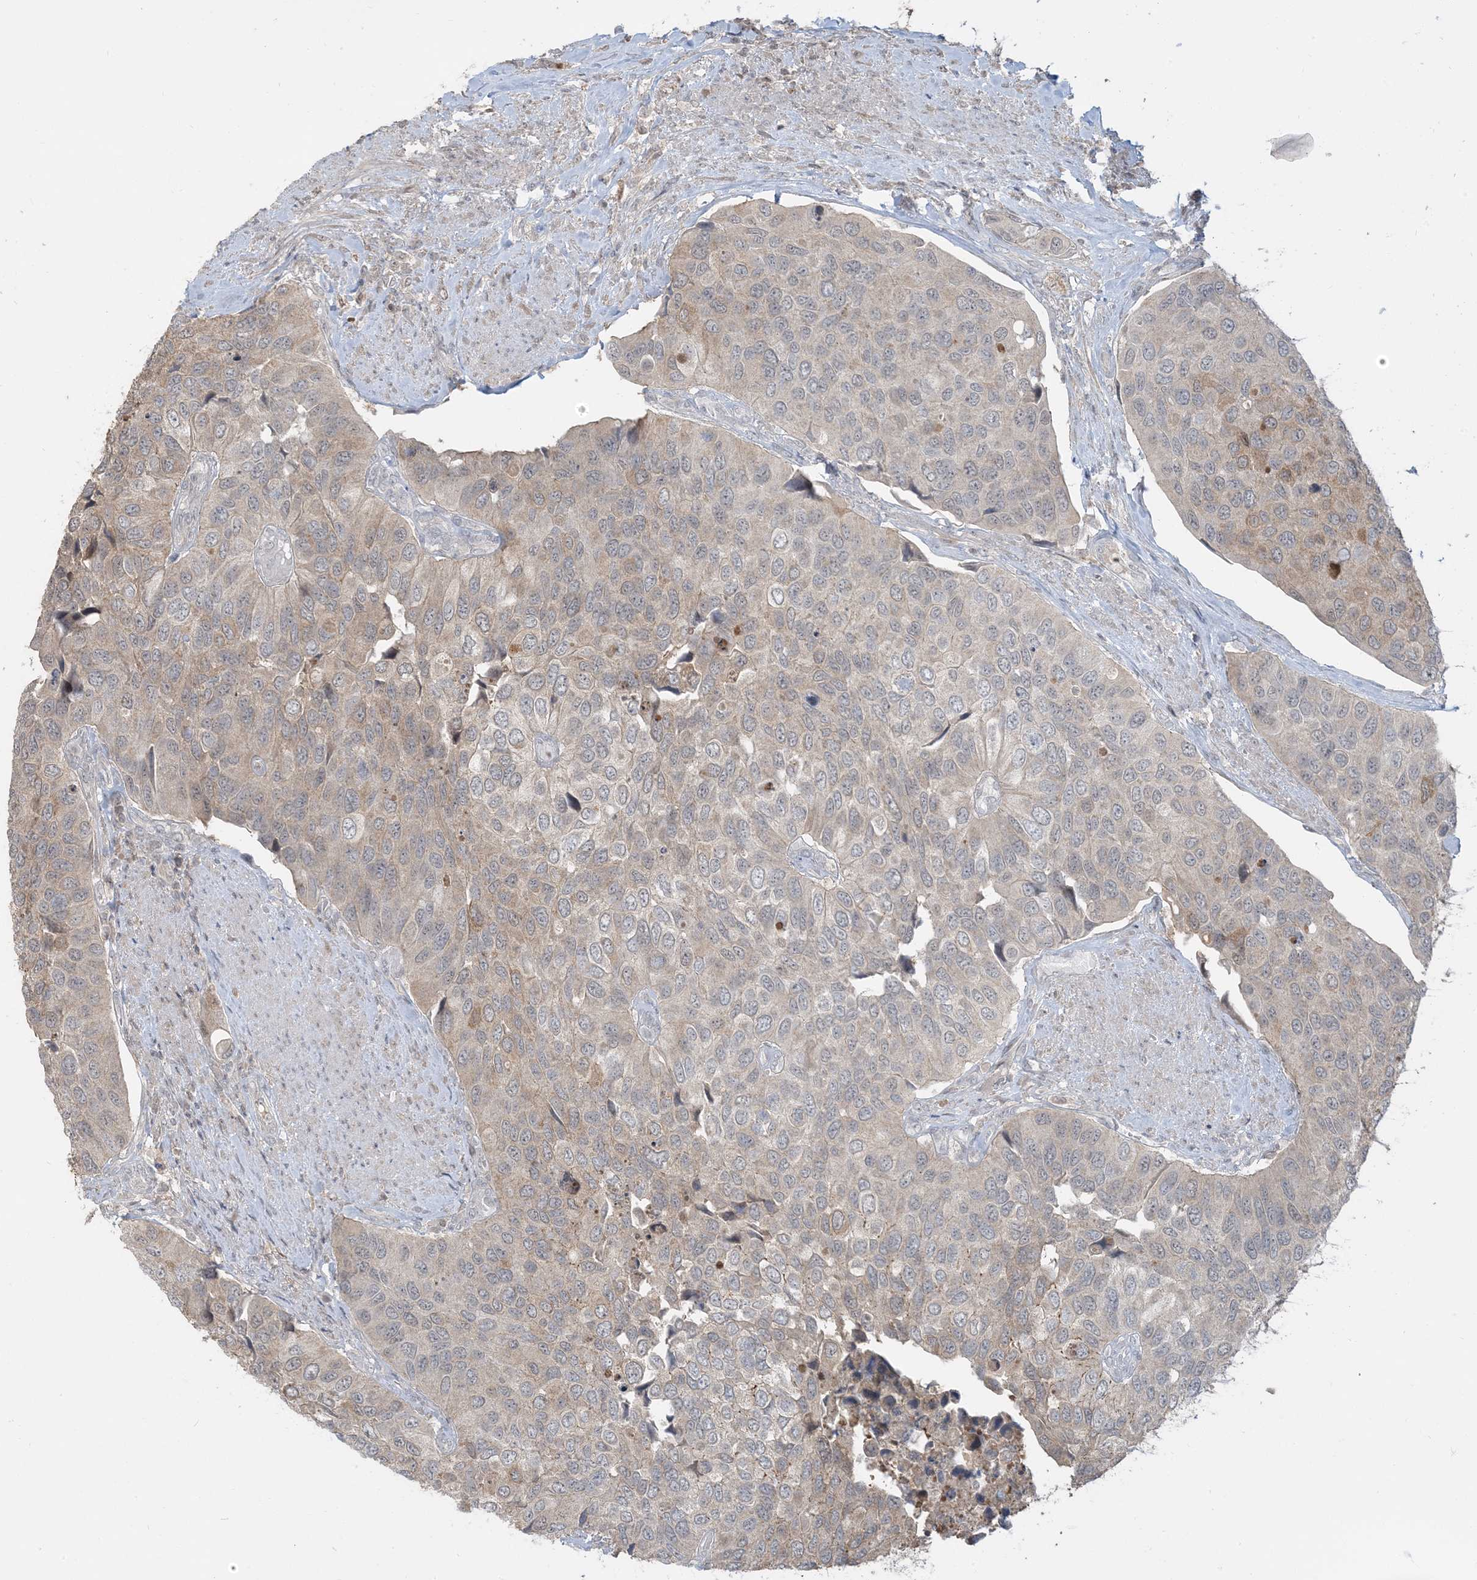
{"staining": {"intensity": "weak", "quantity": "25%-75%", "location": "cytoplasmic/membranous"}, "tissue": "urothelial cancer", "cell_type": "Tumor cells", "image_type": "cancer", "snomed": [{"axis": "morphology", "description": "Urothelial carcinoma, High grade"}, {"axis": "topography", "description": "Urinary bladder"}], "caption": "Human high-grade urothelial carcinoma stained with a brown dye reveals weak cytoplasmic/membranous positive staining in about 25%-75% of tumor cells.", "gene": "PRRT3", "patient": {"sex": "male", "age": 74}}